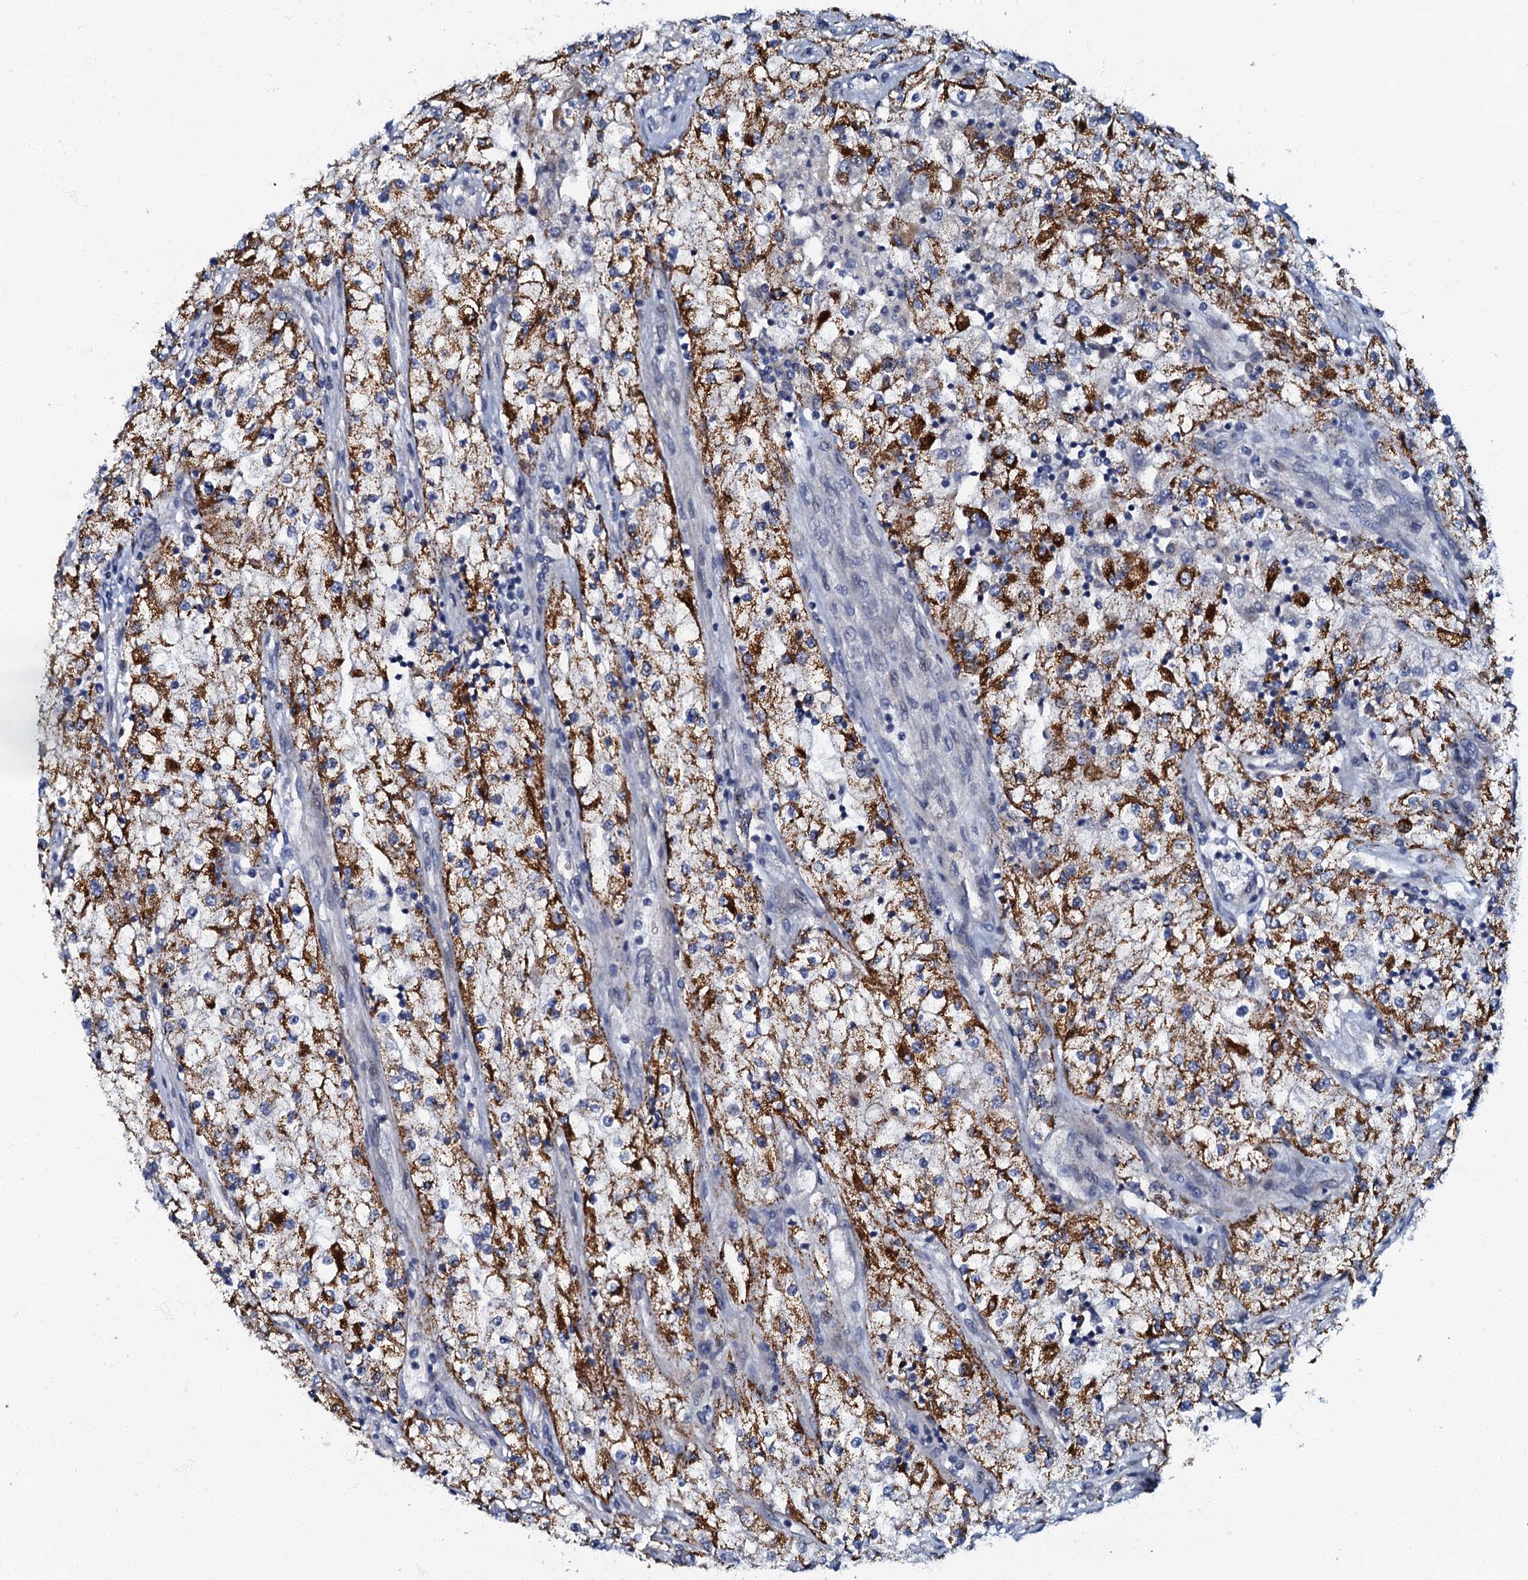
{"staining": {"intensity": "strong", "quantity": ">75%", "location": "cytoplasmic/membranous"}, "tissue": "renal cancer", "cell_type": "Tumor cells", "image_type": "cancer", "snomed": [{"axis": "morphology", "description": "Adenocarcinoma, NOS"}, {"axis": "topography", "description": "Kidney"}], "caption": "IHC photomicrograph of neoplastic tissue: human renal cancer stained using immunohistochemistry (IHC) shows high levels of strong protein expression localized specifically in the cytoplasmic/membranous of tumor cells, appearing as a cytoplasmic/membranous brown color.", "gene": "OLAH", "patient": {"sex": "female", "age": 52}}